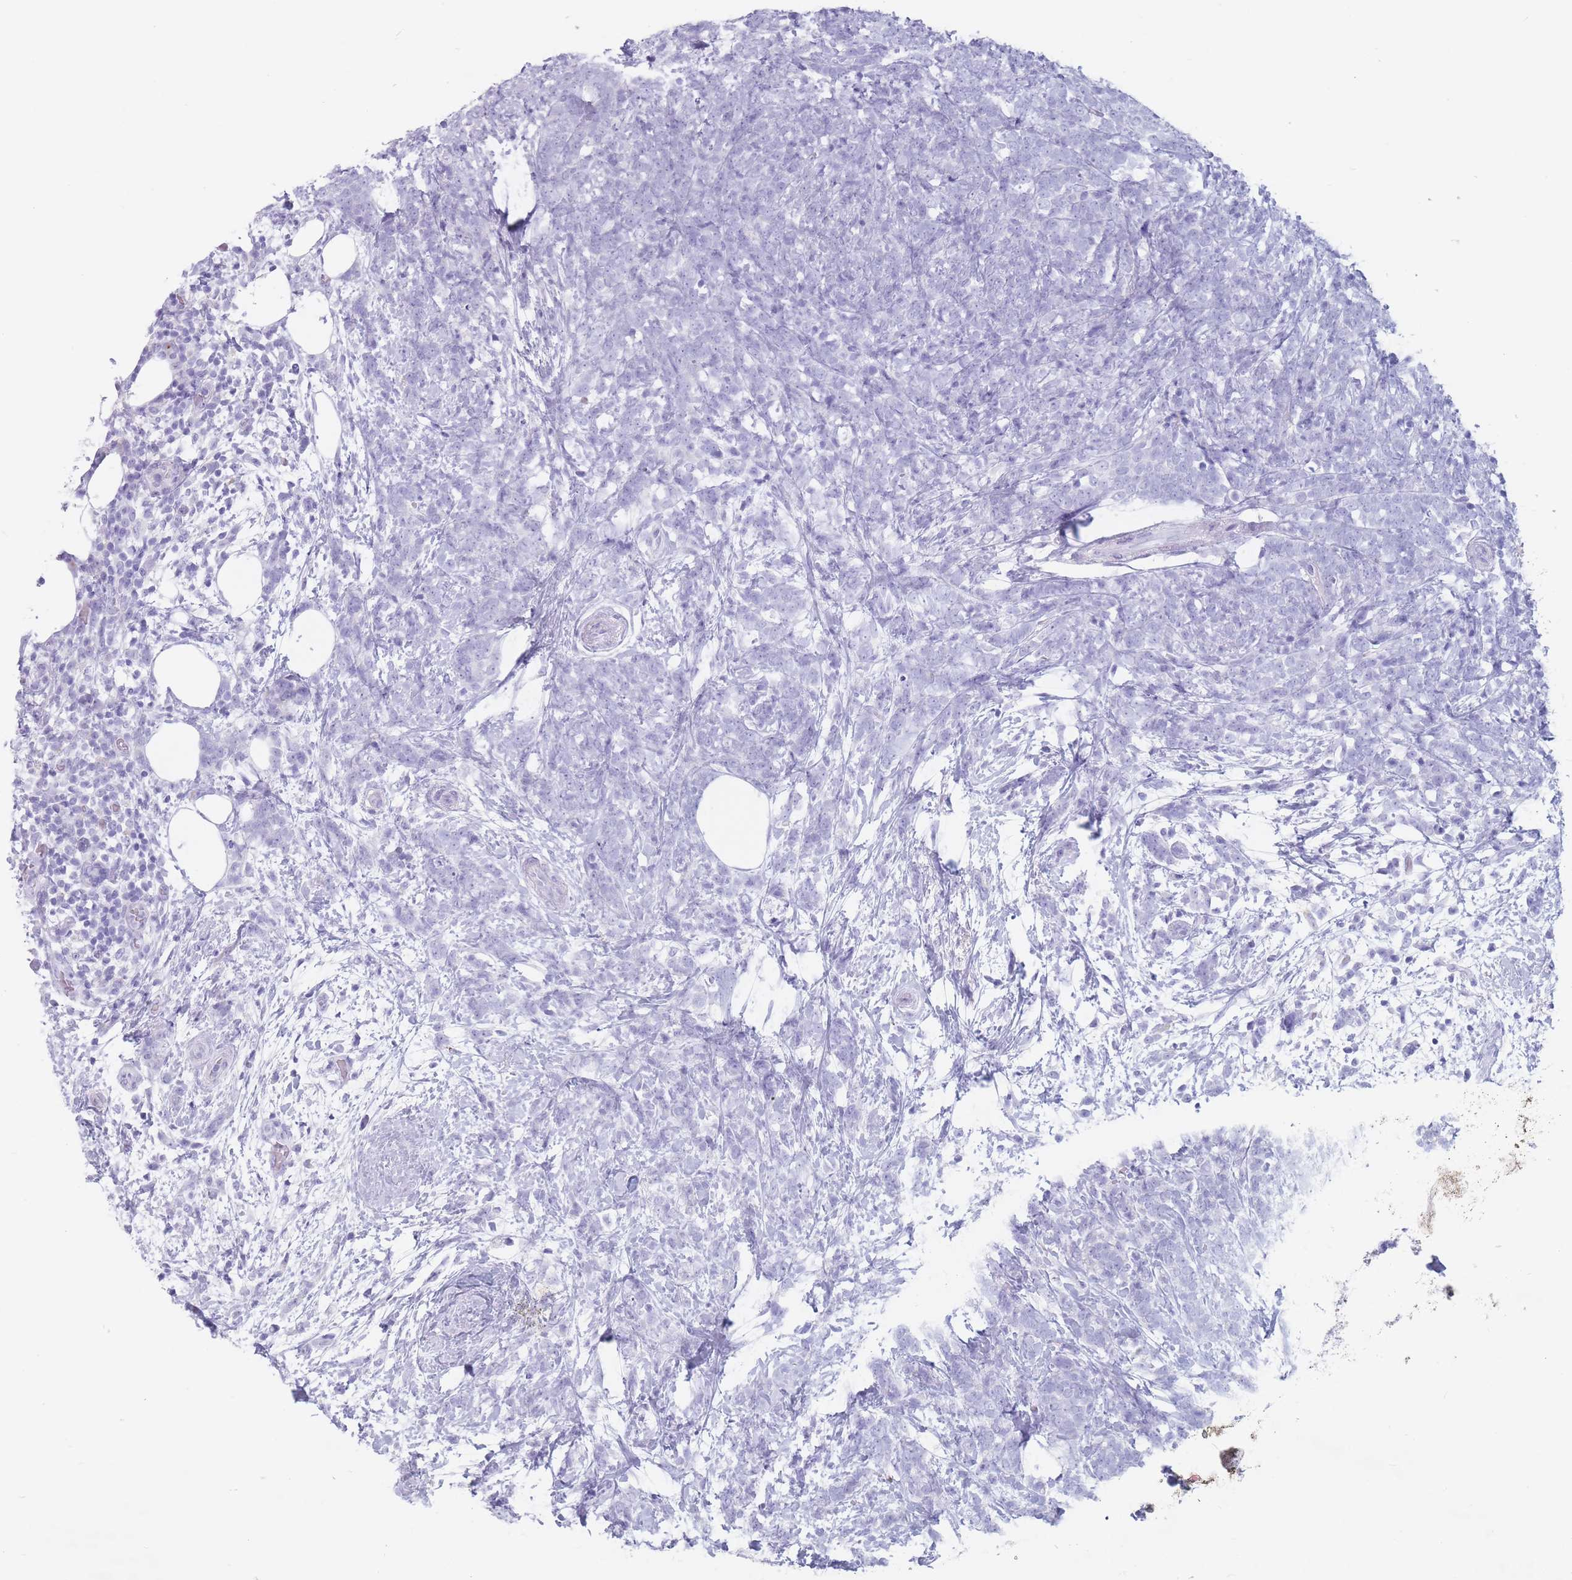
{"staining": {"intensity": "negative", "quantity": "none", "location": "none"}, "tissue": "breast cancer", "cell_type": "Tumor cells", "image_type": "cancer", "snomed": [{"axis": "morphology", "description": "Lobular carcinoma"}, {"axis": "topography", "description": "Breast"}], "caption": "Immunohistochemistry image of neoplastic tissue: breast cancer (lobular carcinoma) stained with DAB reveals no significant protein positivity in tumor cells.", "gene": "ST3GAL5", "patient": {"sex": "female", "age": 58}}